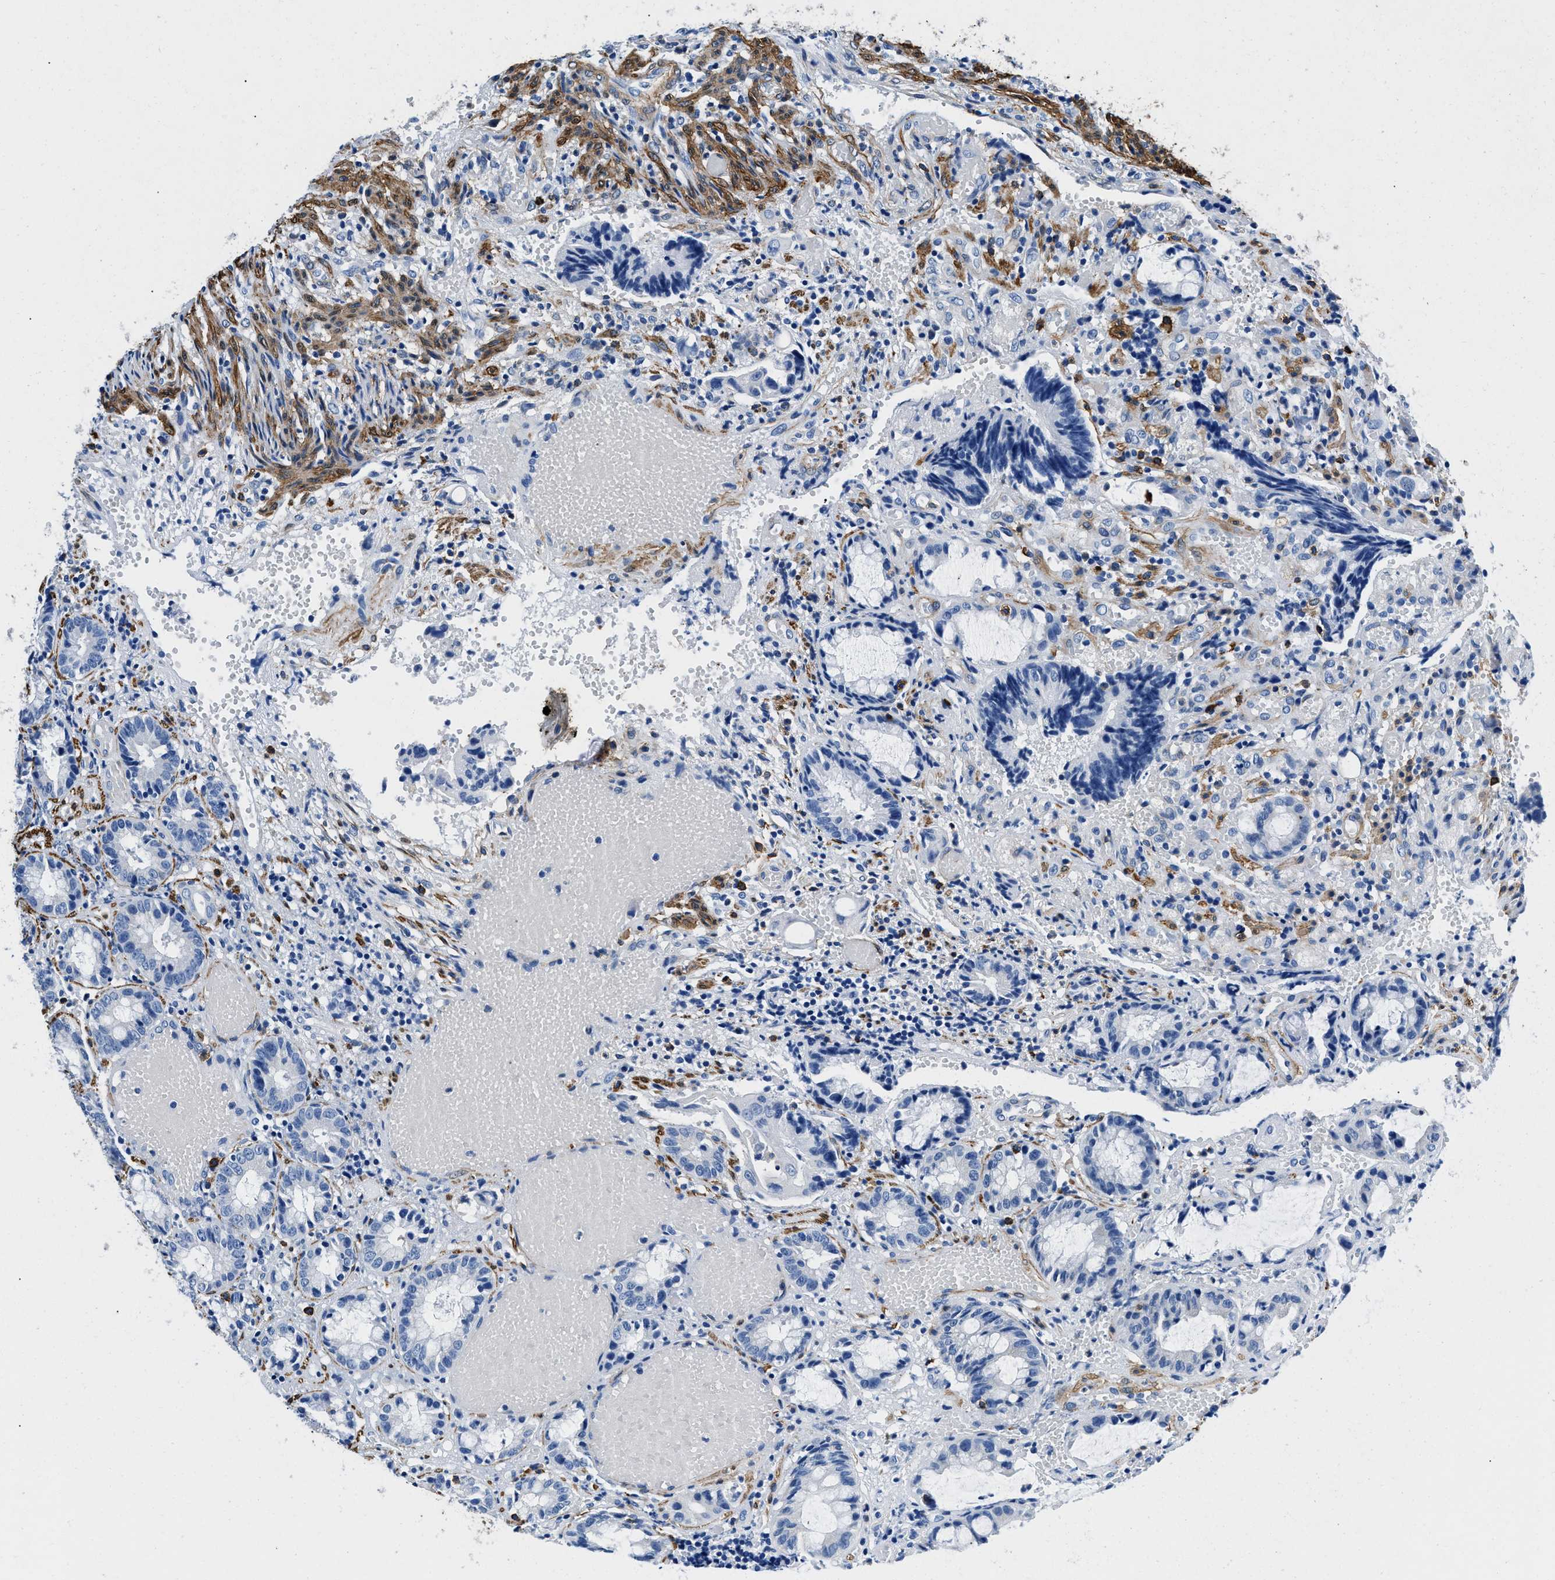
{"staining": {"intensity": "negative", "quantity": "none", "location": "none"}, "tissue": "colorectal cancer", "cell_type": "Tumor cells", "image_type": "cancer", "snomed": [{"axis": "morphology", "description": "Adenocarcinoma, NOS"}, {"axis": "topography", "description": "Colon"}], "caption": "There is no significant positivity in tumor cells of colorectal cancer.", "gene": "TEX261", "patient": {"sex": "female", "age": 57}}